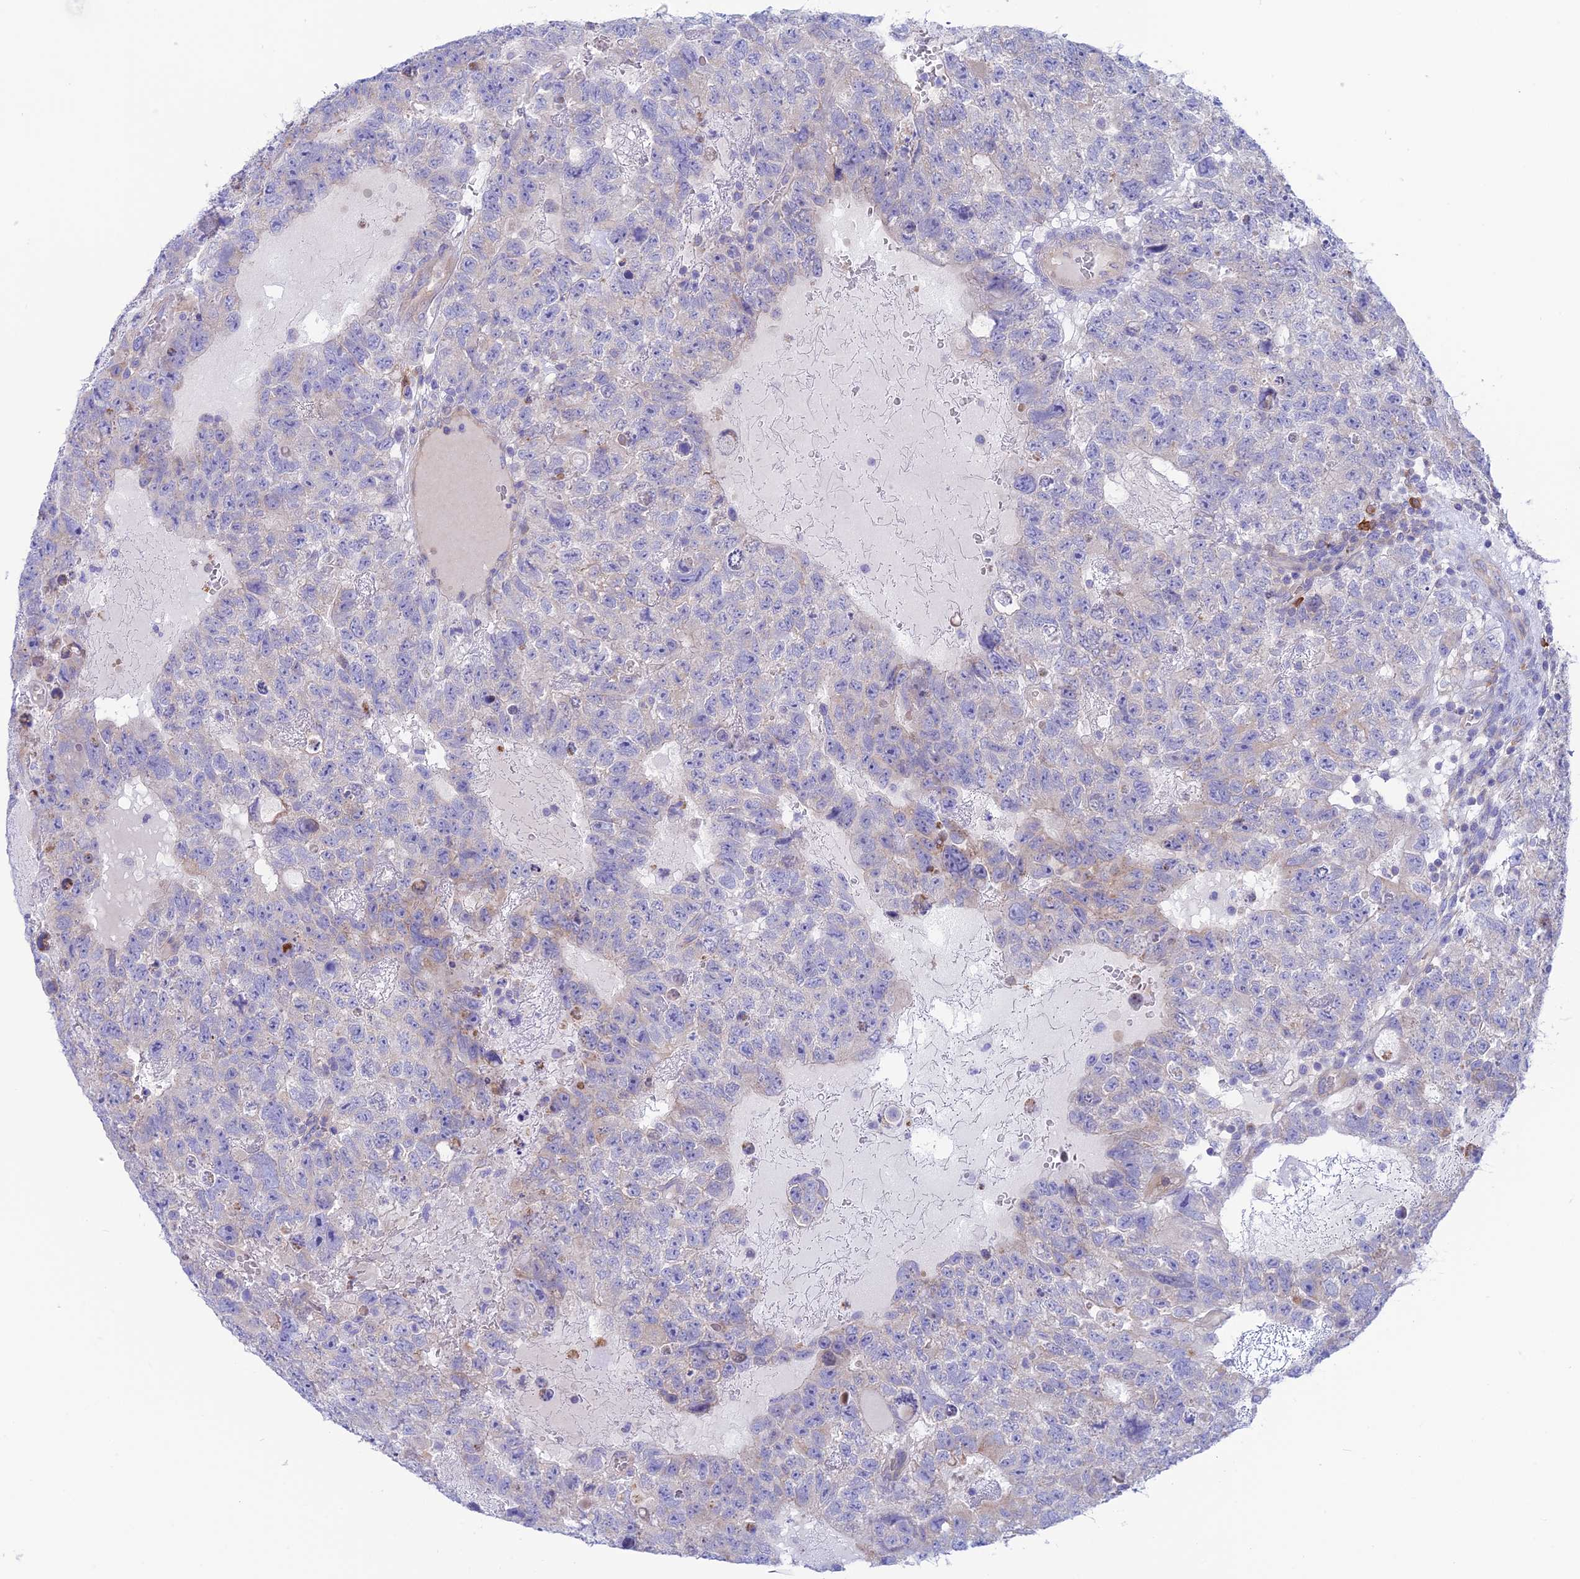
{"staining": {"intensity": "negative", "quantity": "none", "location": "none"}, "tissue": "testis cancer", "cell_type": "Tumor cells", "image_type": "cancer", "snomed": [{"axis": "morphology", "description": "Carcinoma, Embryonal, NOS"}, {"axis": "topography", "description": "Testis"}], "caption": "This is an immunohistochemistry image of human testis embryonal carcinoma. There is no positivity in tumor cells.", "gene": "LZTFL1", "patient": {"sex": "male", "age": 26}}